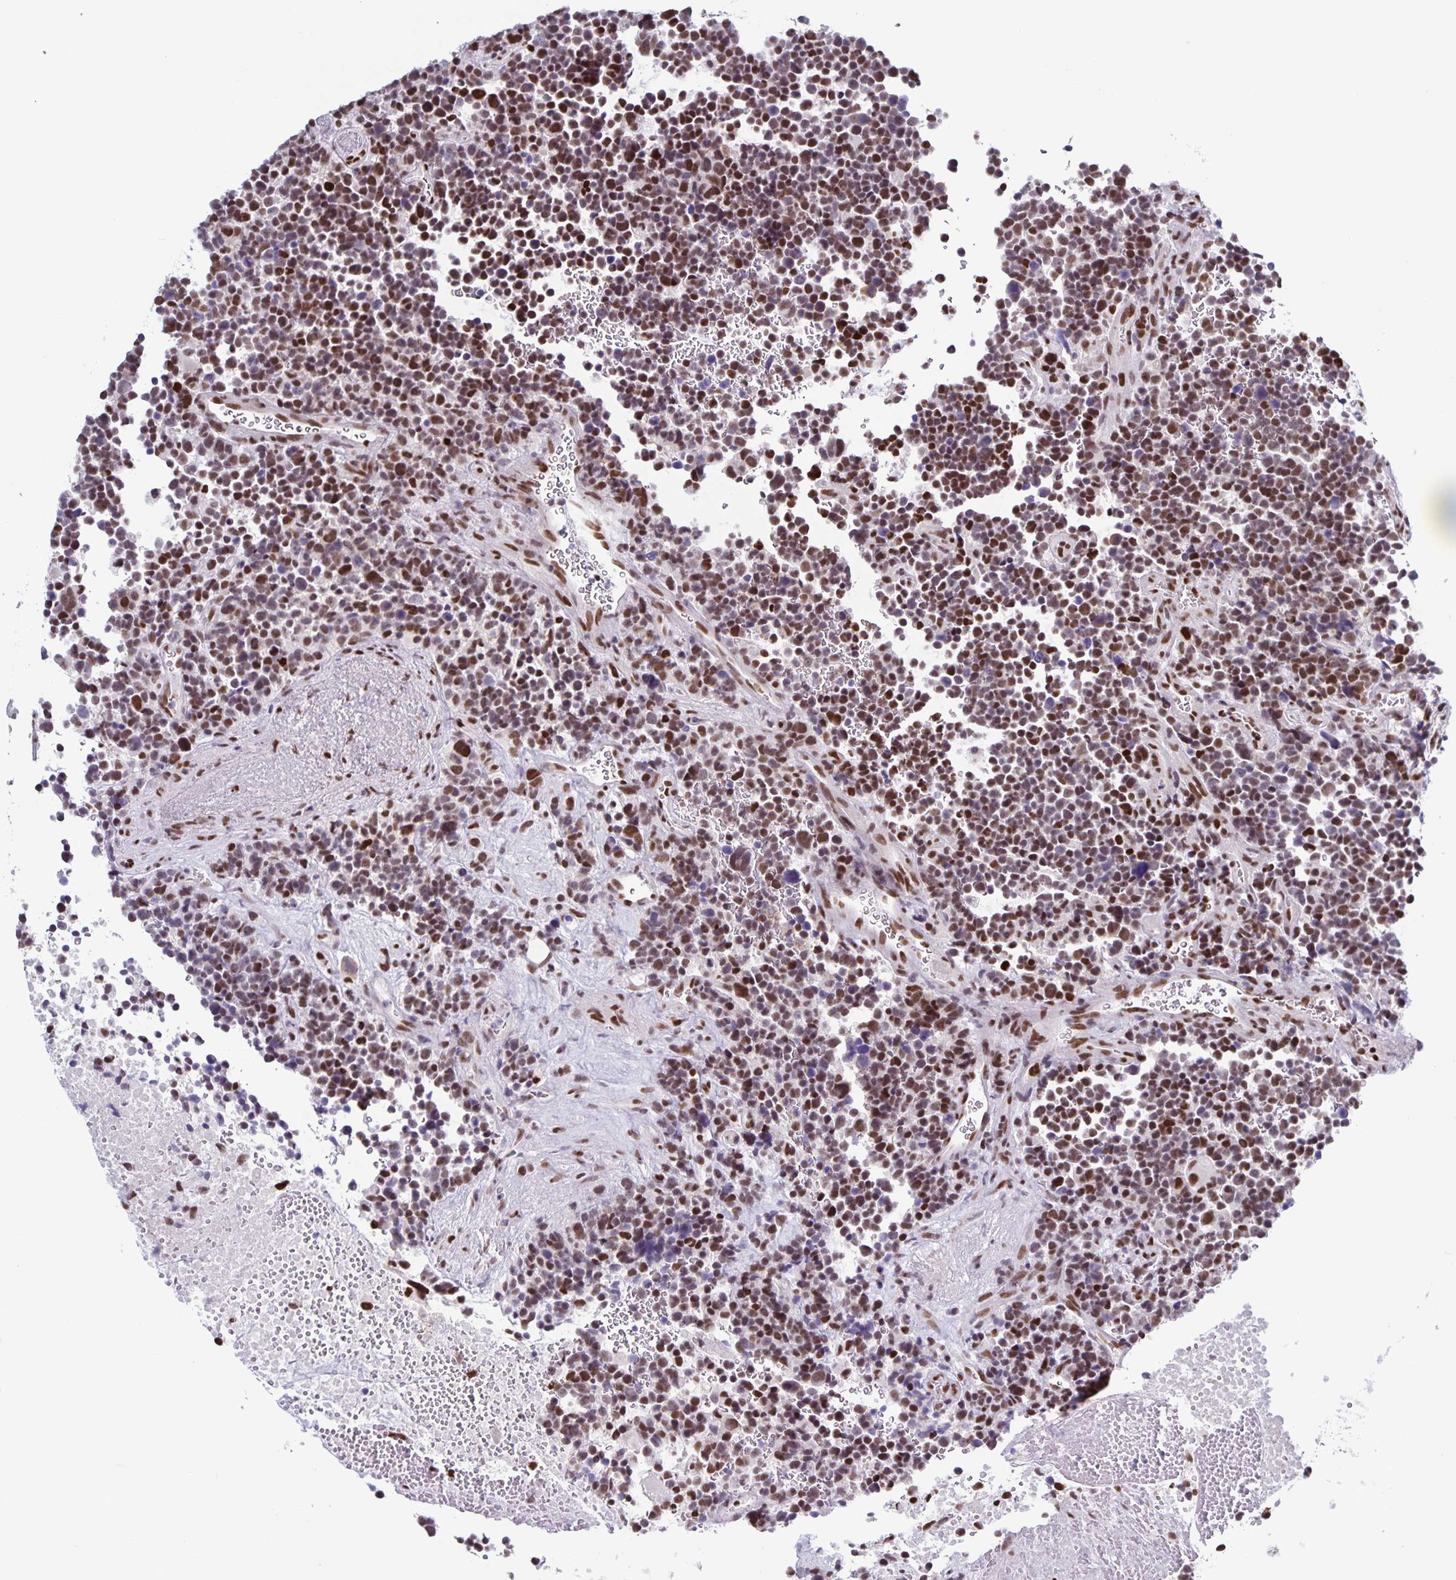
{"staining": {"intensity": "moderate", "quantity": ">75%", "location": "nuclear"}, "tissue": "glioma", "cell_type": "Tumor cells", "image_type": "cancer", "snomed": [{"axis": "morphology", "description": "Glioma, malignant, High grade"}, {"axis": "topography", "description": "Brain"}], "caption": "Malignant glioma (high-grade) stained with immunohistochemistry (IHC) displays moderate nuclear positivity in approximately >75% of tumor cells. (brown staining indicates protein expression, while blue staining denotes nuclei).", "gene": "JUND", "patient": {"sex": "male", "age": 33}}